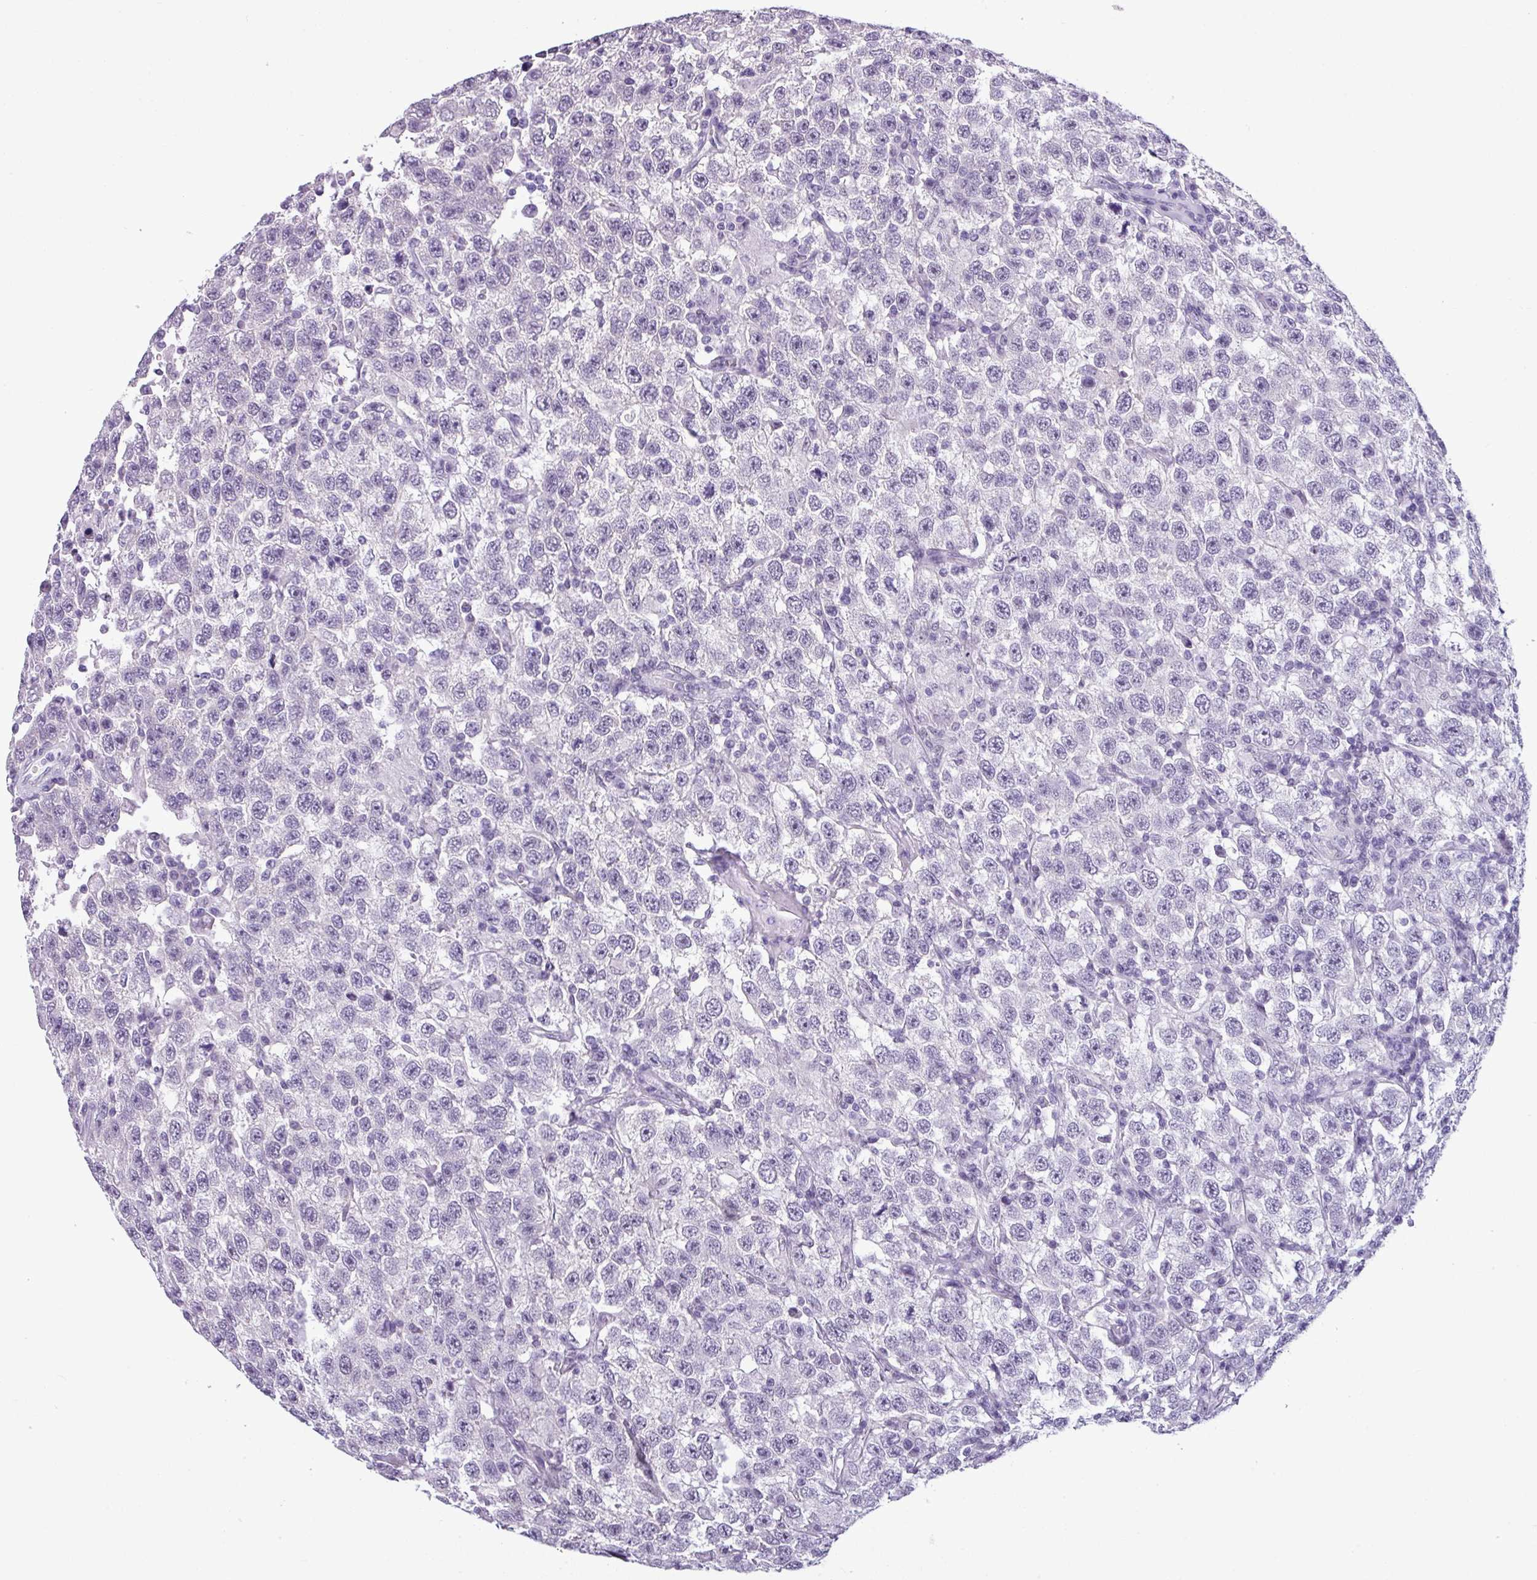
{"staining": {"intensity": "negative", "quantity": "none", "location": "none"}, "tissue": "testis cancer", "cell_type": "Tumor cells", "image_type": "cancer", "snomed": [{"axis": "morphology", "description": "Seminoma, NOS"}, {"axis": "topography", "description": "Testis"}], "caption": "The photomicrograph shows no significant positivity in tumor cells of testis seminoma.", "gene": "SRGAP1", "patient": {"sex": "male", "age": 41}}